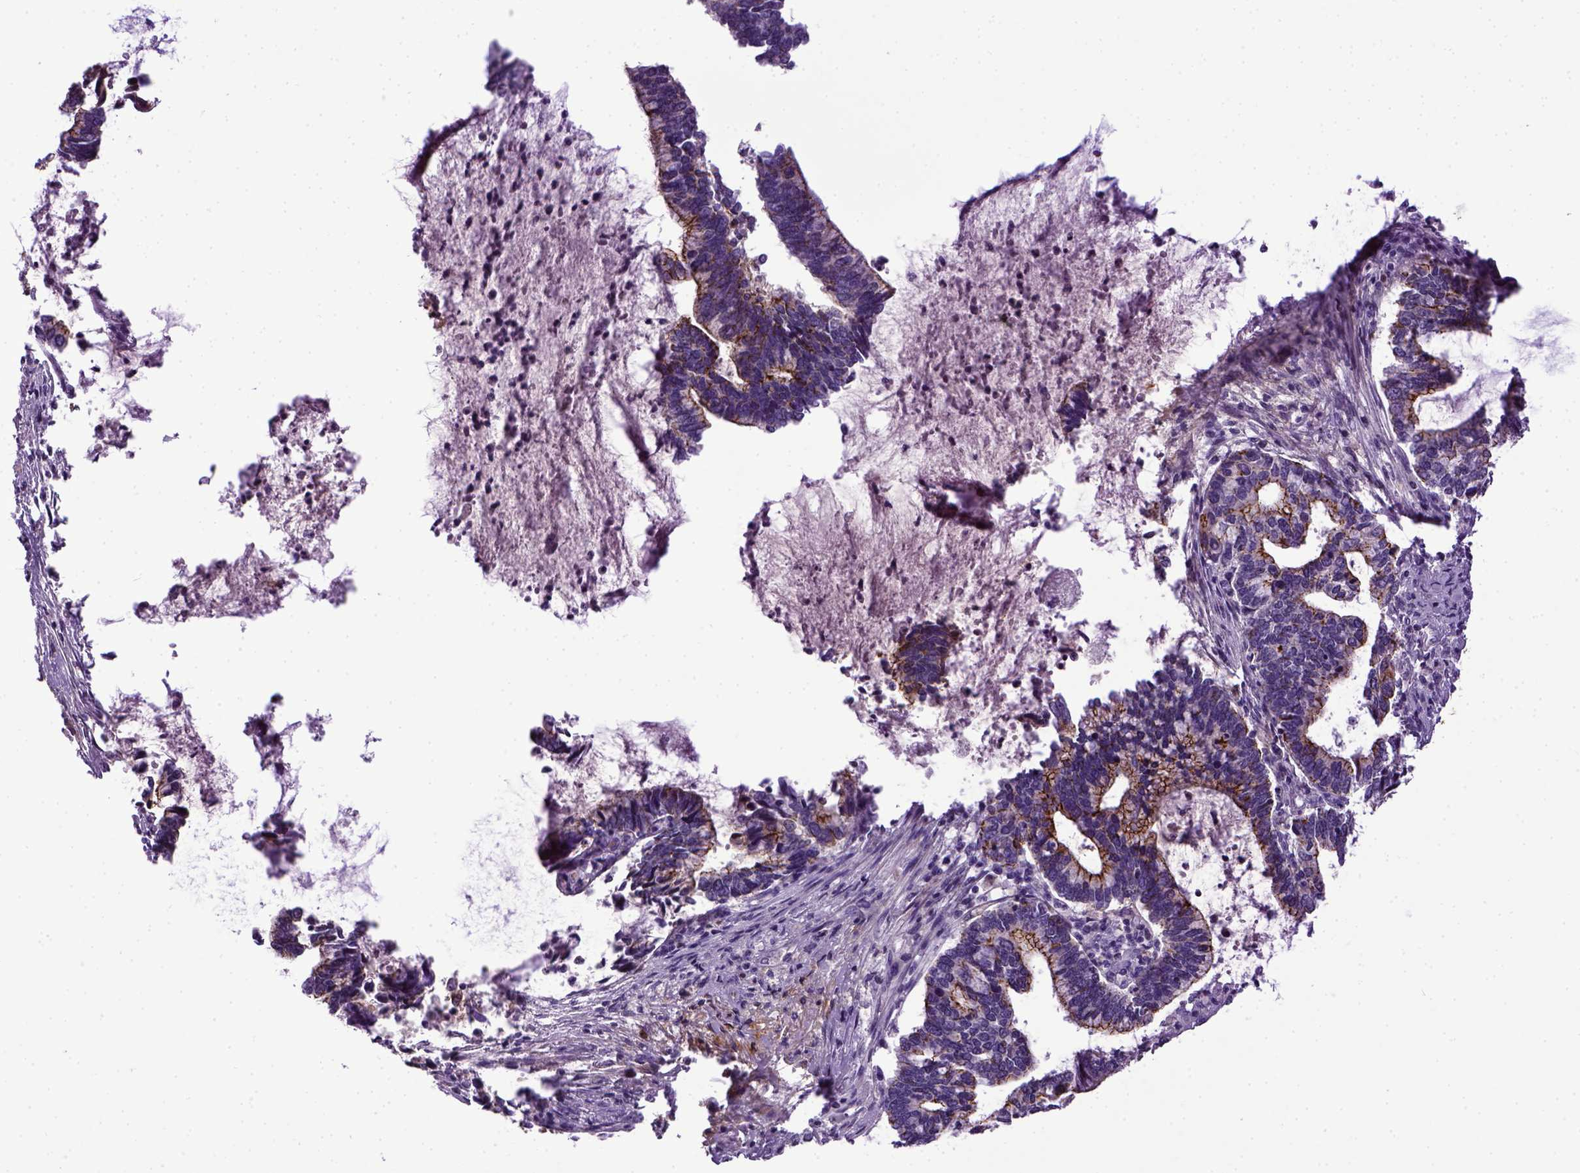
{"staining": {"intensity": "strong", "quantity": "<25%", "location": "cytoplasmic/membranous"}, "tissue": "cervical cancer", "cell_type": "Tumor cells", "image_type": "cancer", "snomed": [{"axis": "morphology", "description": "Adenocarcinoma, NOS"}, {"axis": "topography", "description": "Cervix"}], "caption": "Tumor cells show medium levels of strong cytoplasmic/membranous staining in about <25% of cells in adenocarcinoma (cervical).", "gene": "CDH1", "patient": {"sex": "female", "age": 42}}